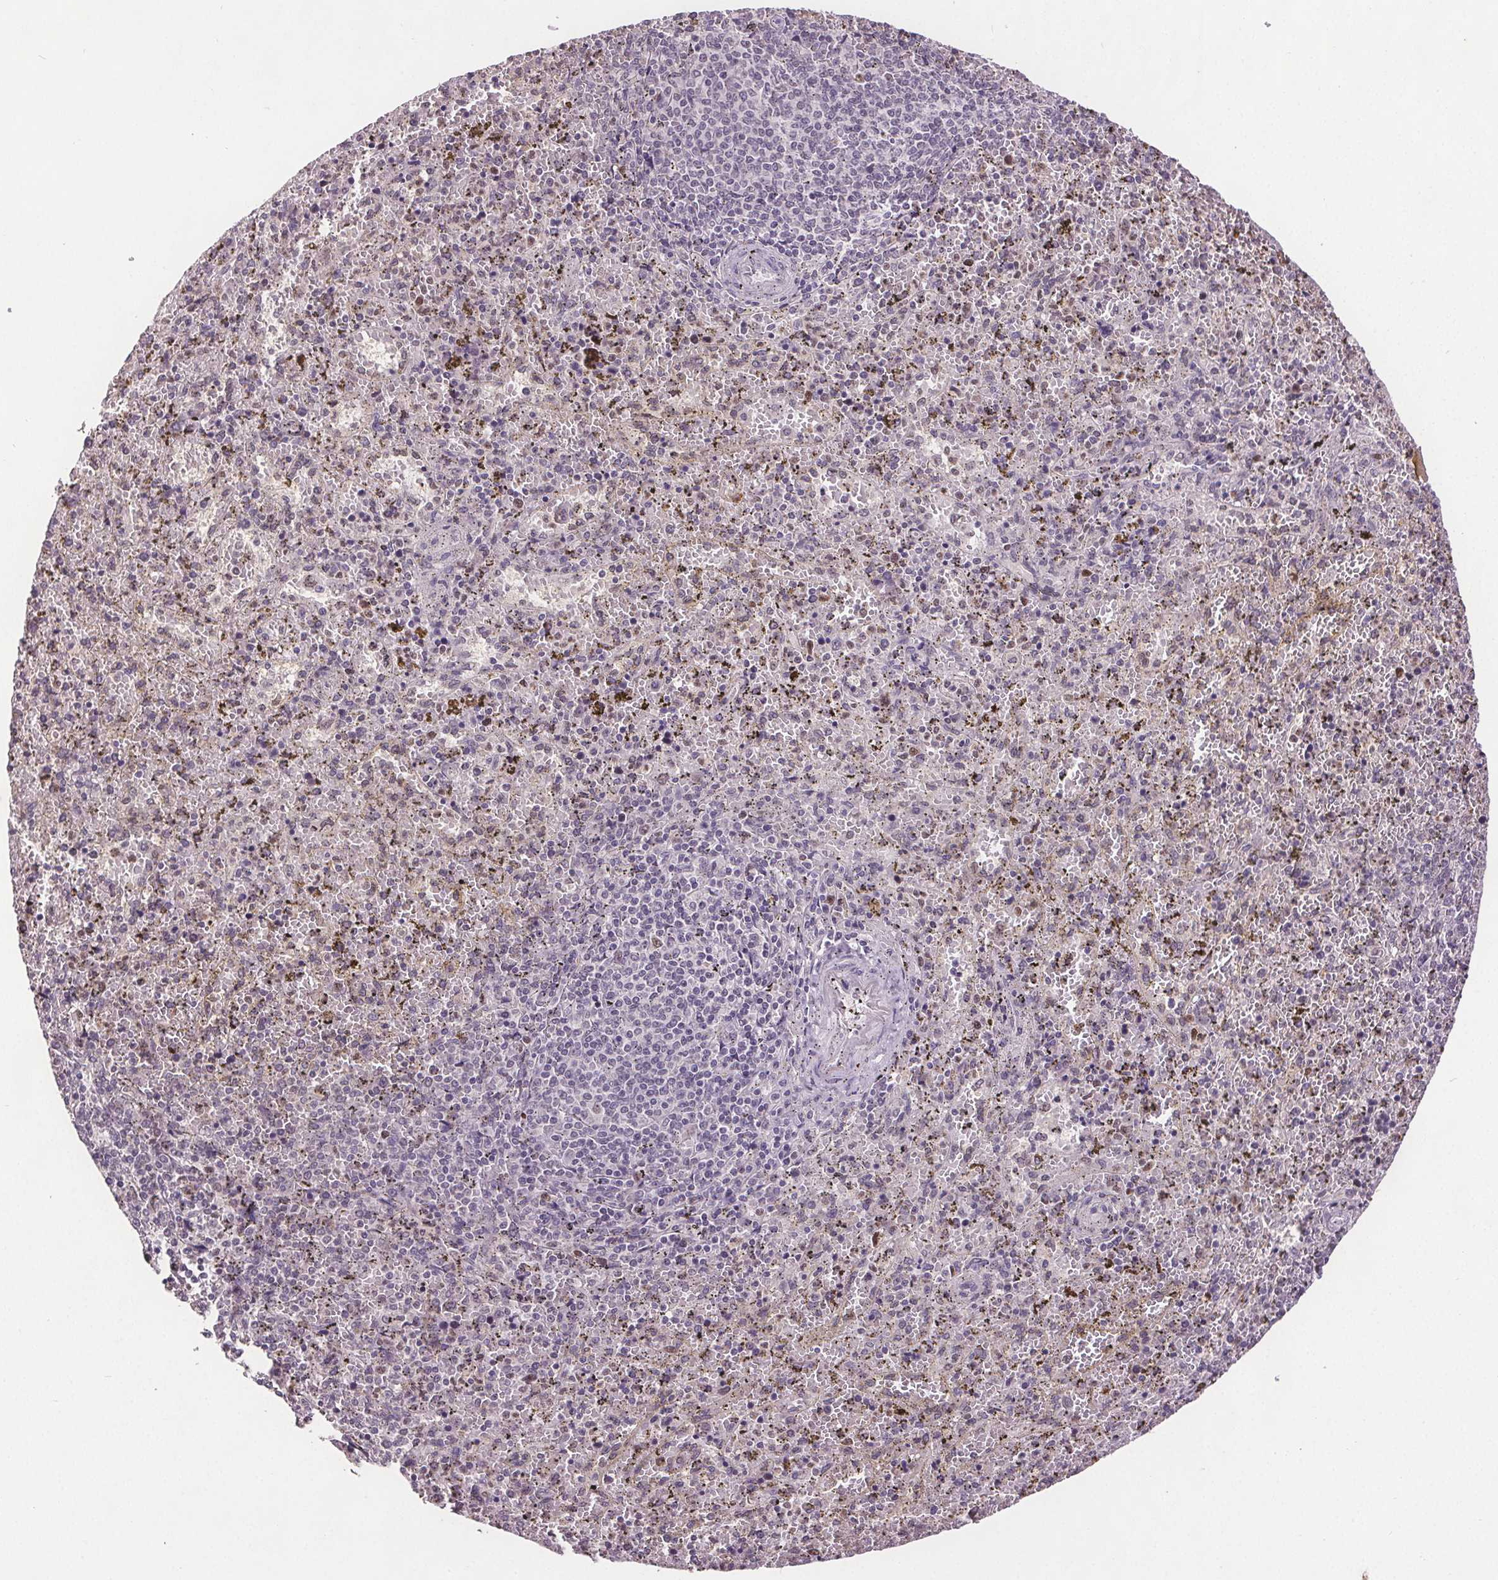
{"staining": {"intensity": "negative", "quantity": "none", "location": "none"}, "tissue": "spleen", "cell_type": "Cells in red pulp", "image_type": "normal", "snomed": [{"axis": "morphology", "description": "Normal tissue, NOS"}, {"axis": "topography", "description": "Spleen"}], "caption": "Cells in red pulp show no significant positivity in benign spleen. (DAB (3,3'-diaminobenzidine) immunohistochemistry visualized using brightfield microscopy, high magnification).", "gene": "CENPF", "patient": {"sex": "female", "age": 50}}